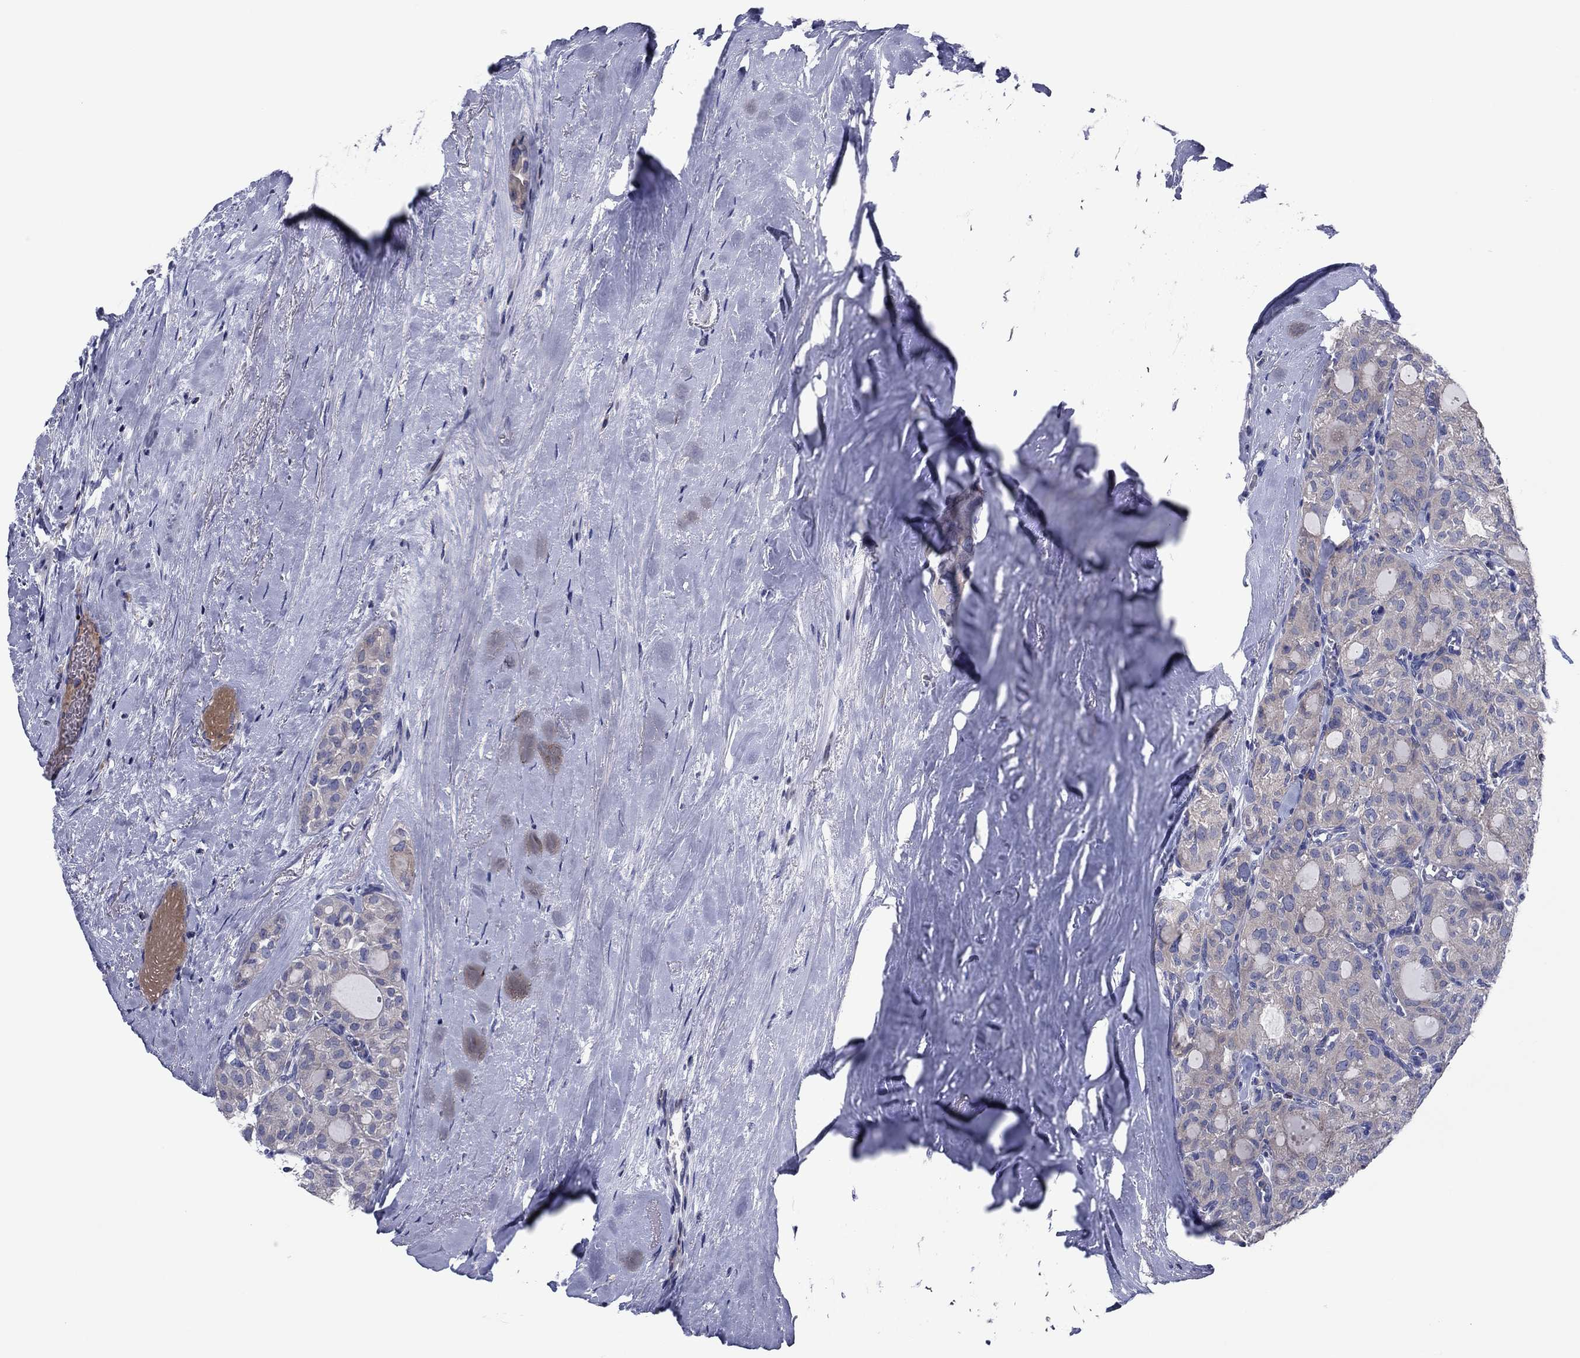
{"staining": {"intensity": "negative", "quantity": "none", "location": "none"}, "tissue": "thyroid cancer", "cell_type": "Tumor cells", "image_type": "cancer", "snomed": [{"axis": "morphology", "description": "Follicular adenoma carcinoma, NOS"}, {"axis": "topography", "description": "Thyroid gland"}], "caption": "Immunohistochemical staining of thyroid cancer (follicular adenoma carcinoma) exhibits no significant staining in tumor cells.", "gene": "PVR", "patient": {"sex": "male", "age": 75}}